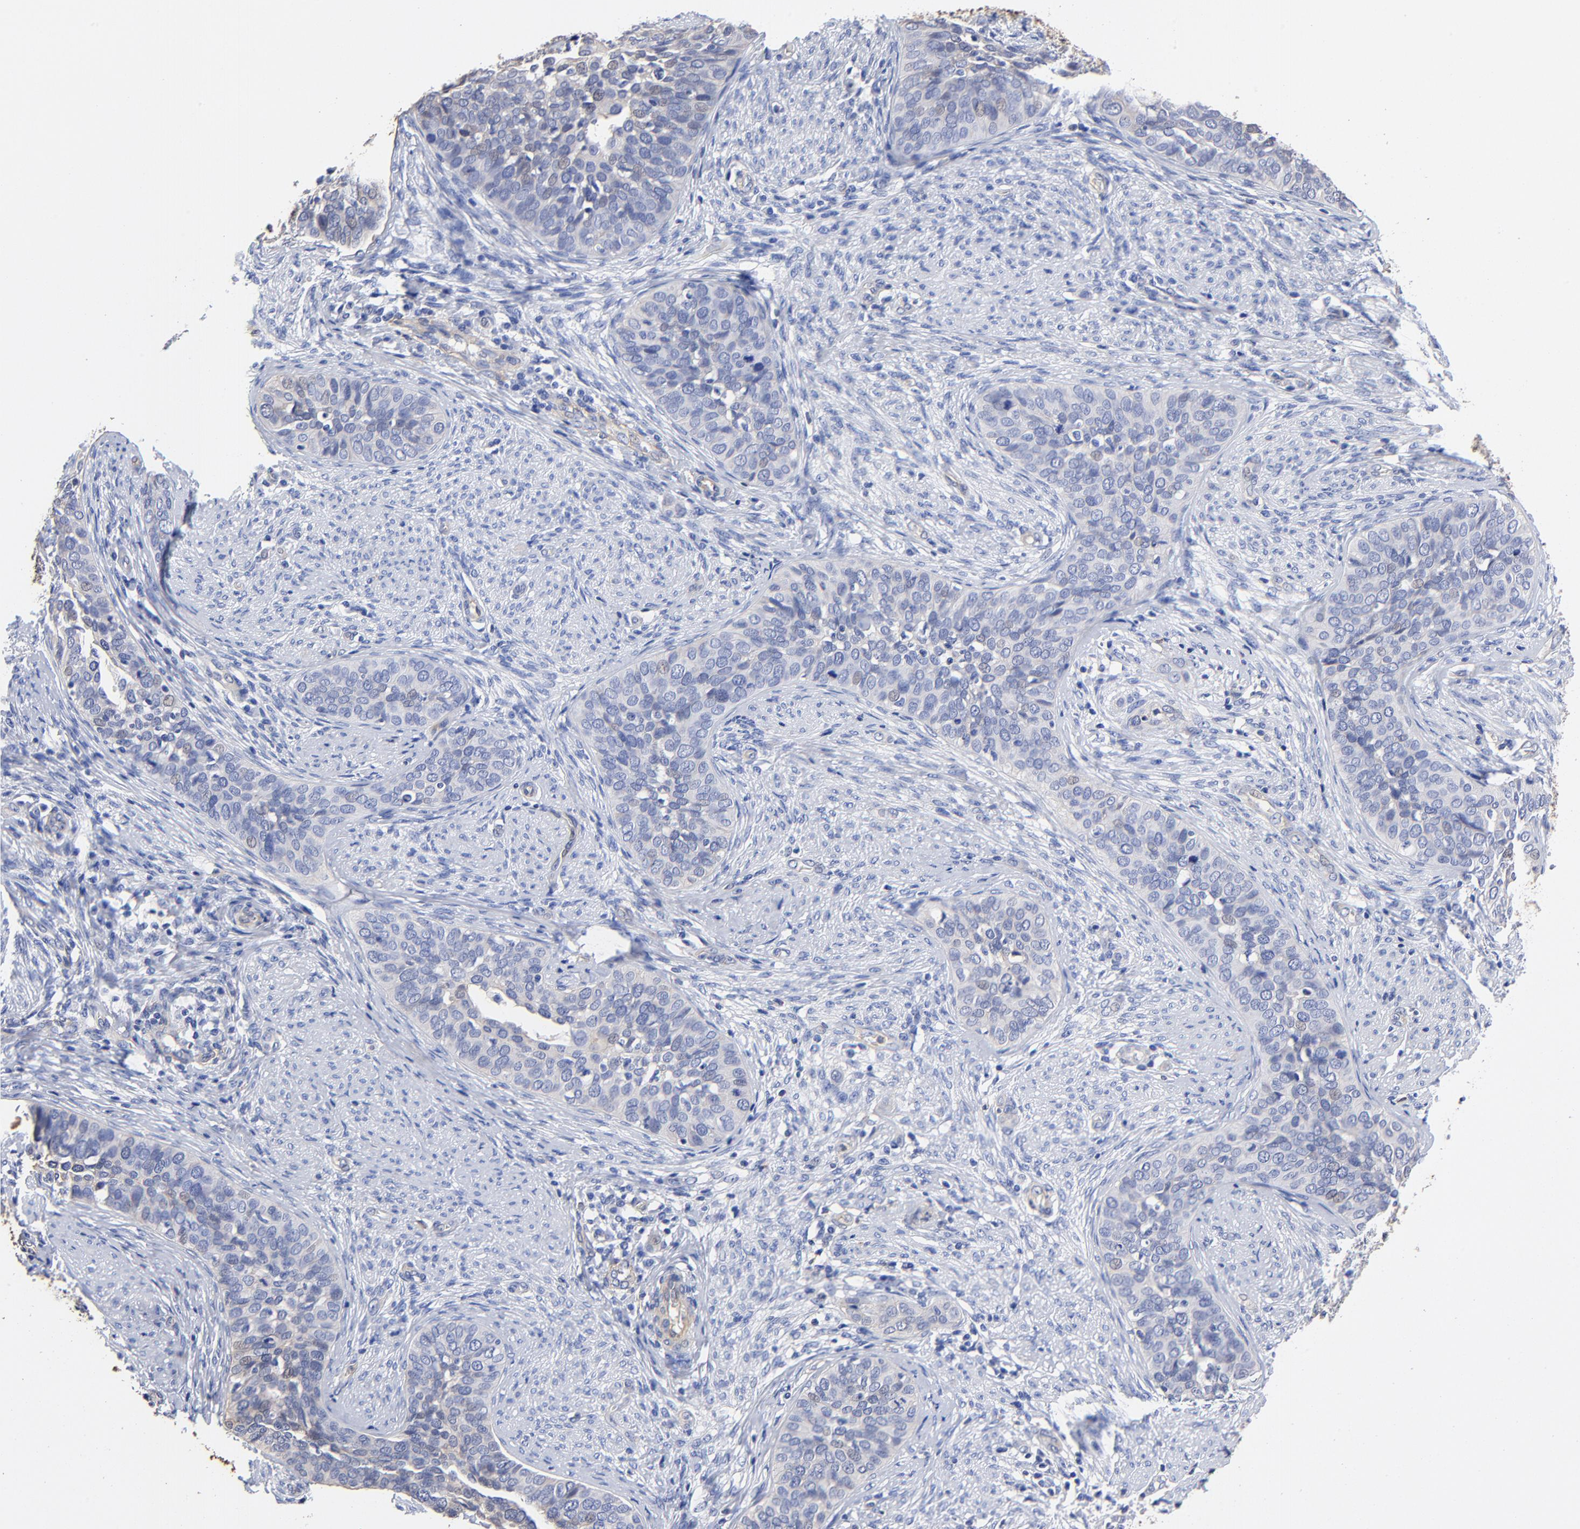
{"staining": {"intensity": "negative", "quantity": "none", "location": "none"}, "tissue": "cervical cancer", "cell_type": "Tumor cells", "image_type": "cancer", "snomed": [{"axis": "morphology", "description": "Squamous cell carcinoma, NOS"}, {"axis": "topography", "description": "Cervix"}], "caption": "The image demonstrates no staining of tumor cells in squamous cell carcinoma (cervical).", "gene": "TAGLN2", "patient": {"sex": "female", "age": 31}}